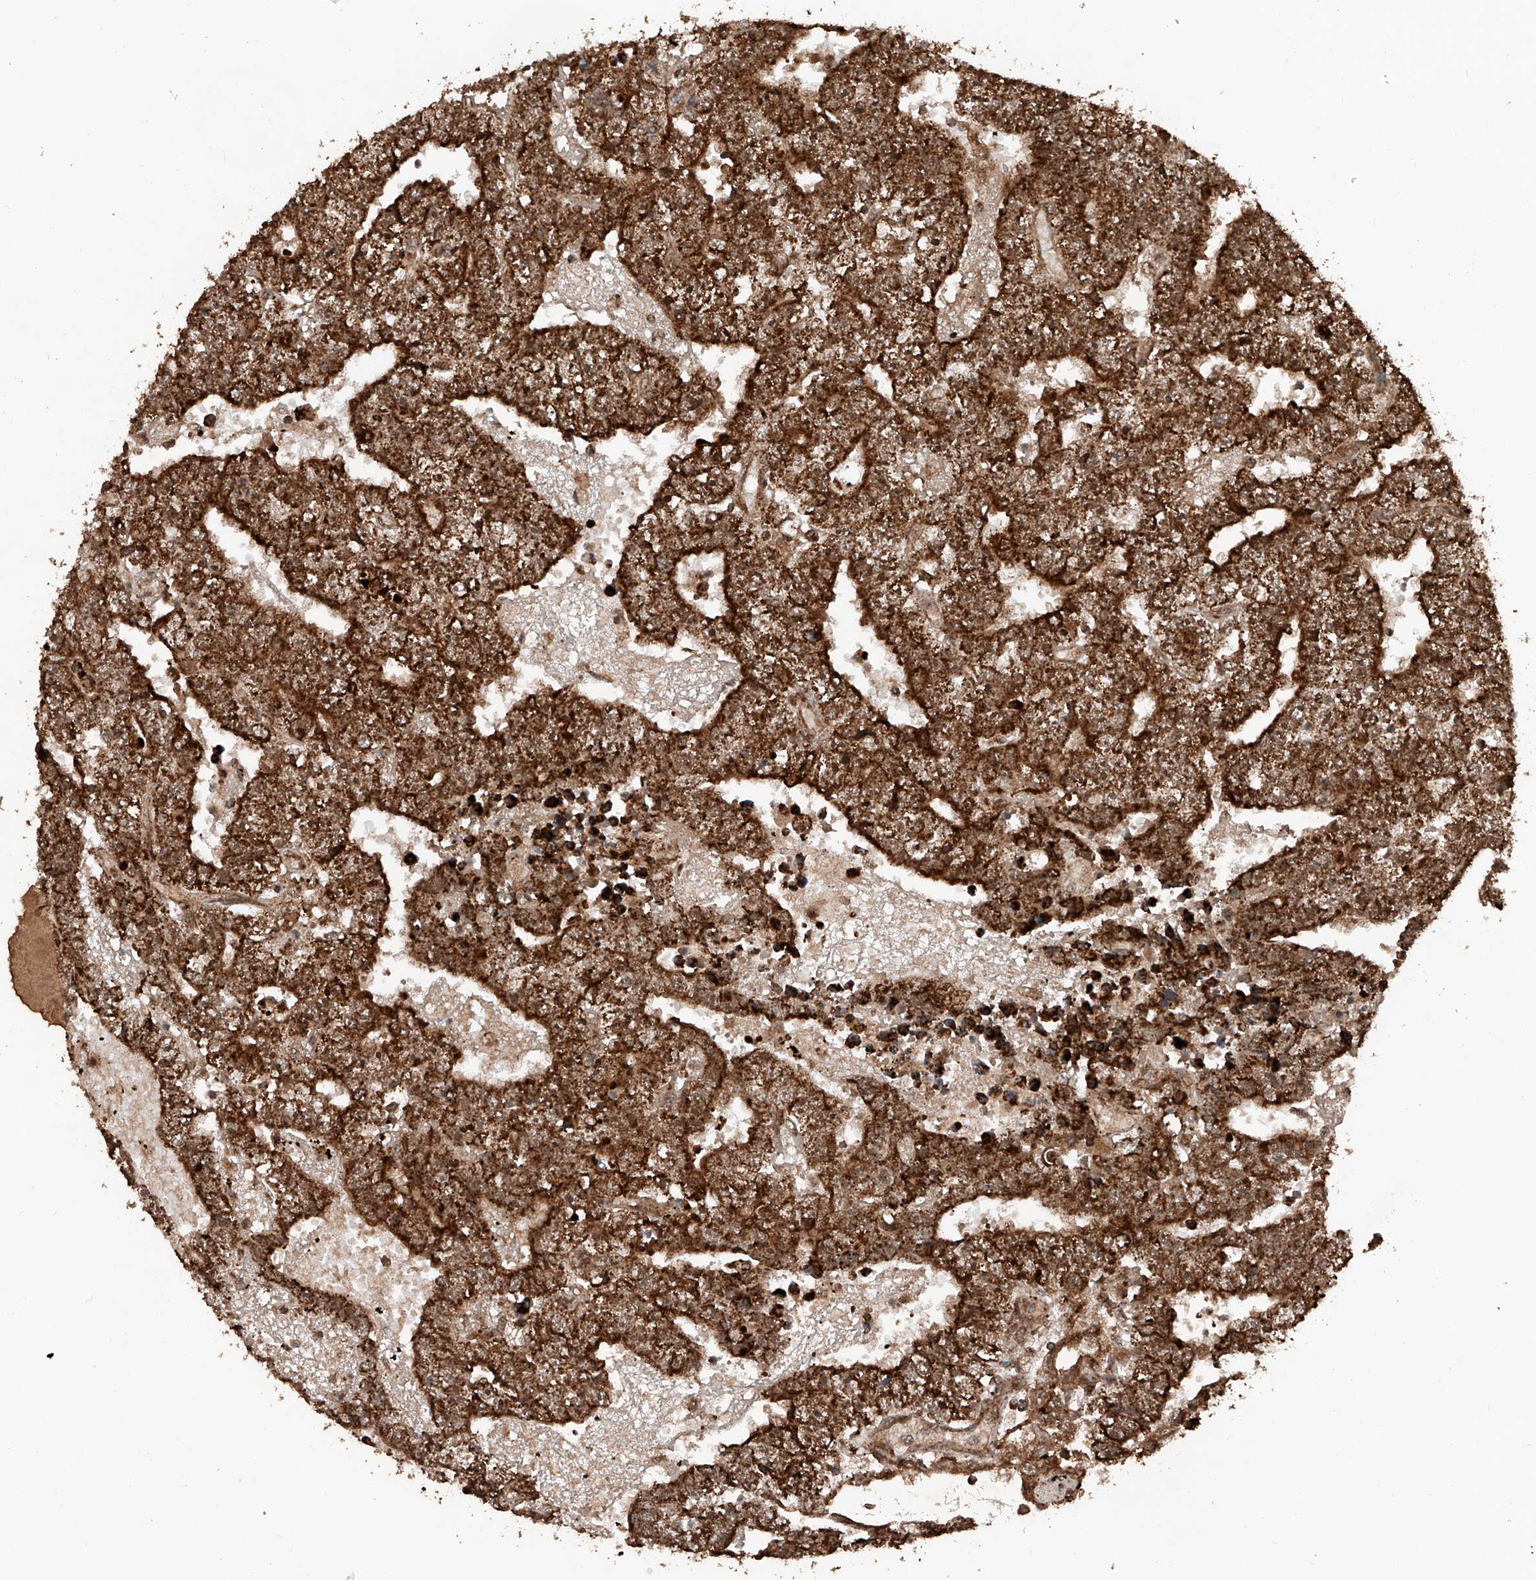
{"staining": {"intensity": "strong", "quantity": ">75%", "location": "cytoplasmic/membranous,nuclear"}, "tissue": "testis cancer", "cell_type": "Tumor cells", "image_type": "cancer", "snomed": [{"axis": "morphology", "description": "Carcinoma, Embryonal, NOS"}, {"axis": "topography", "description": "Testis"}], "caption": "Brown immunohistochemical staining in testis embryonal carcinoma shows strong cytoplasmic/membranous and nuclear staining in approximately >75% of tumor cells. Using DAB (3,3'-diaminobenzidine) (brown) and hematoxylin (blue) stains, captured at high magnification using brightfield microscopy.", "gene": "ZSCAN29", "patient": {"sex": "male", "age": 25}}